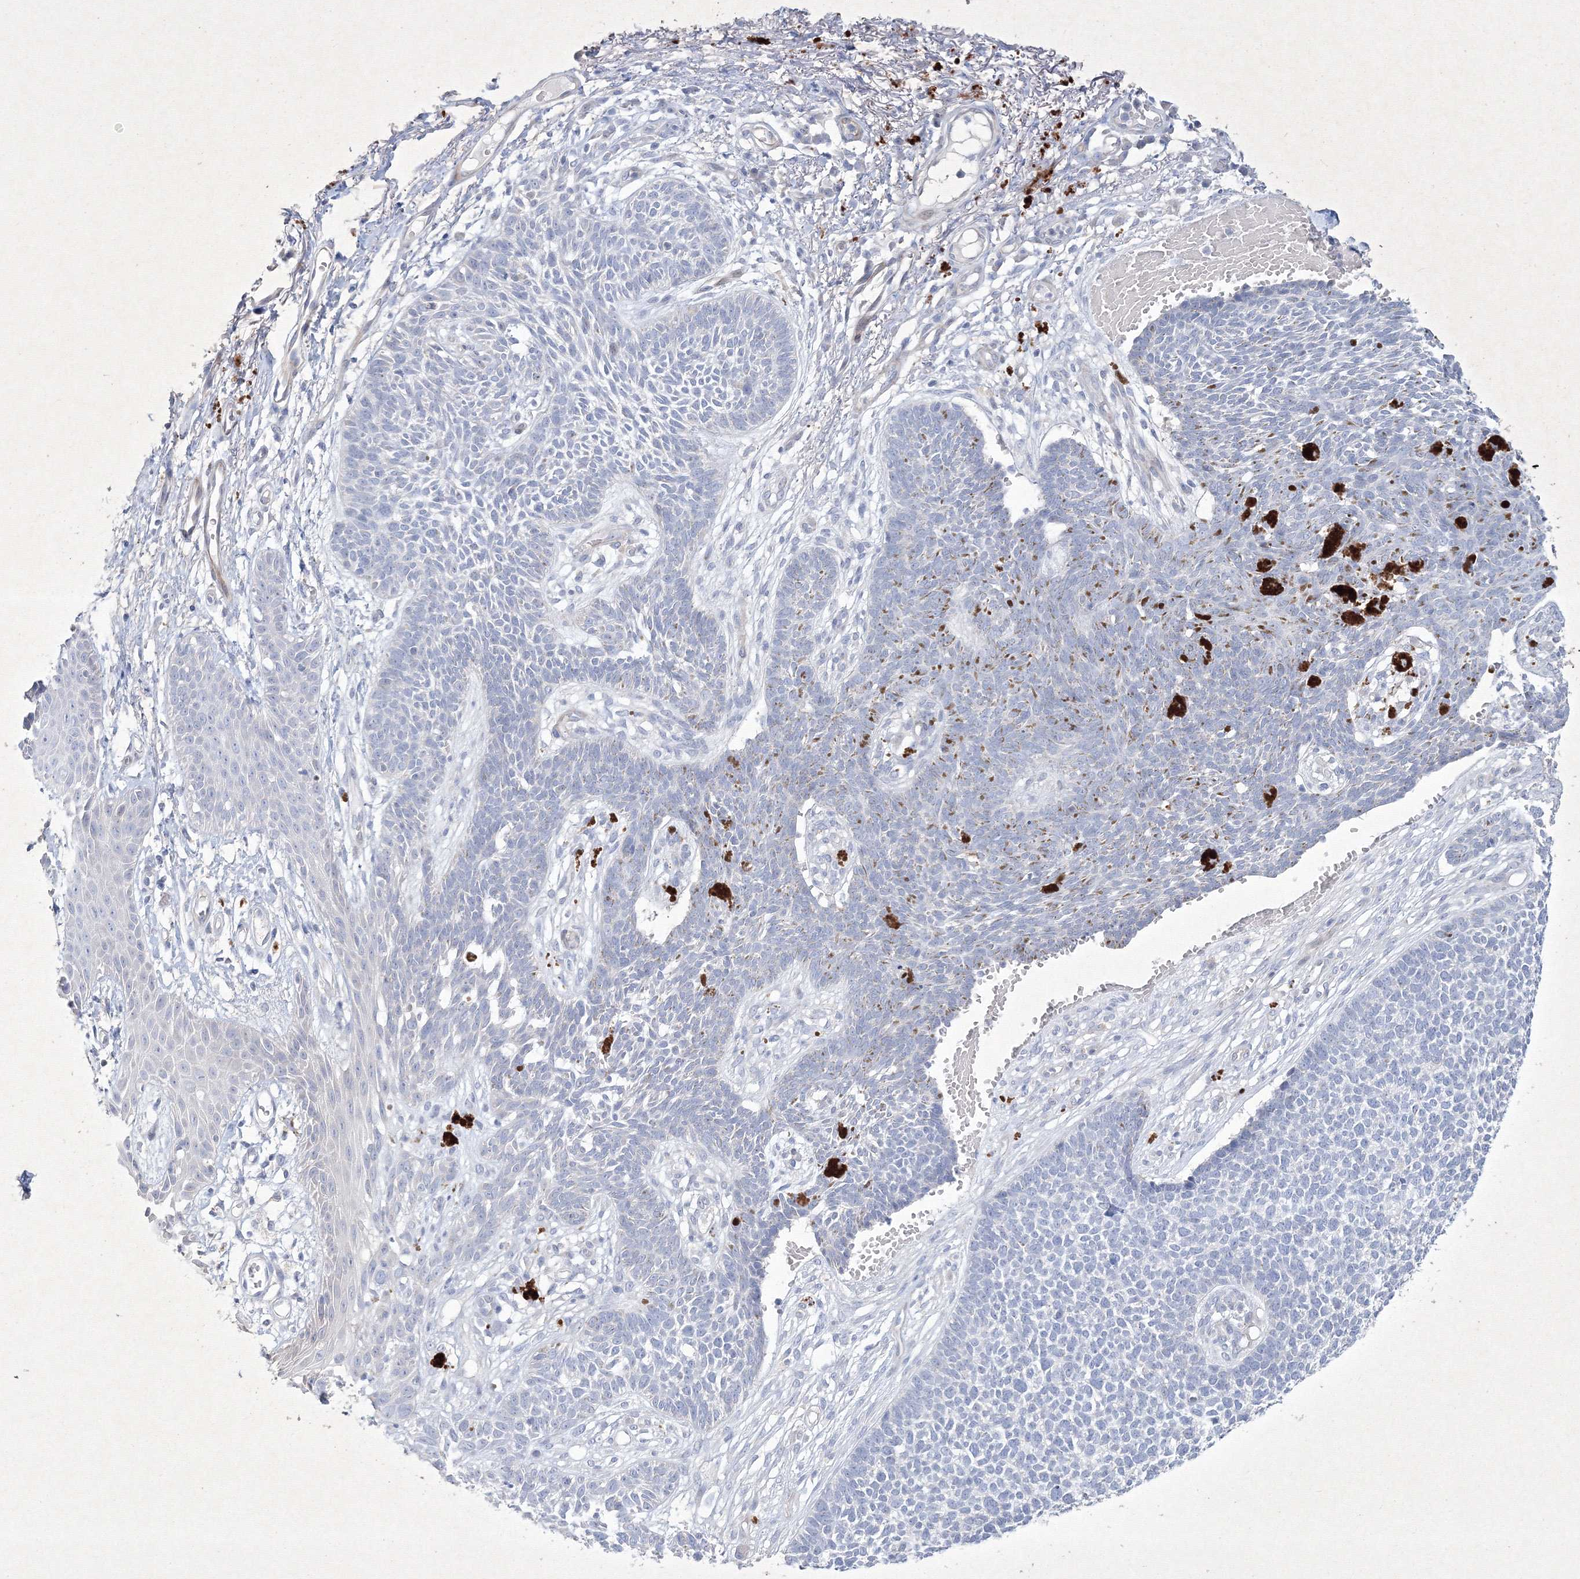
{"staining": {"intensity": "negative", "quantity": "none", "location": "none"}, "tissue": "skin cancer", "cell_type": "Tumor cells", "image_type": "cancer", "snomed": [{"axis": "morphology", "description": "Basal cell carcinoma"}, {"axis": "topography", "description": "Skin"}], "caption": "The IHC histopathology image has no significant staining in tumor cells of basal cell carcinoma (skin) tissue.", "gene": "CXXC4", "patient": {"sex": "female", "age": 84}}